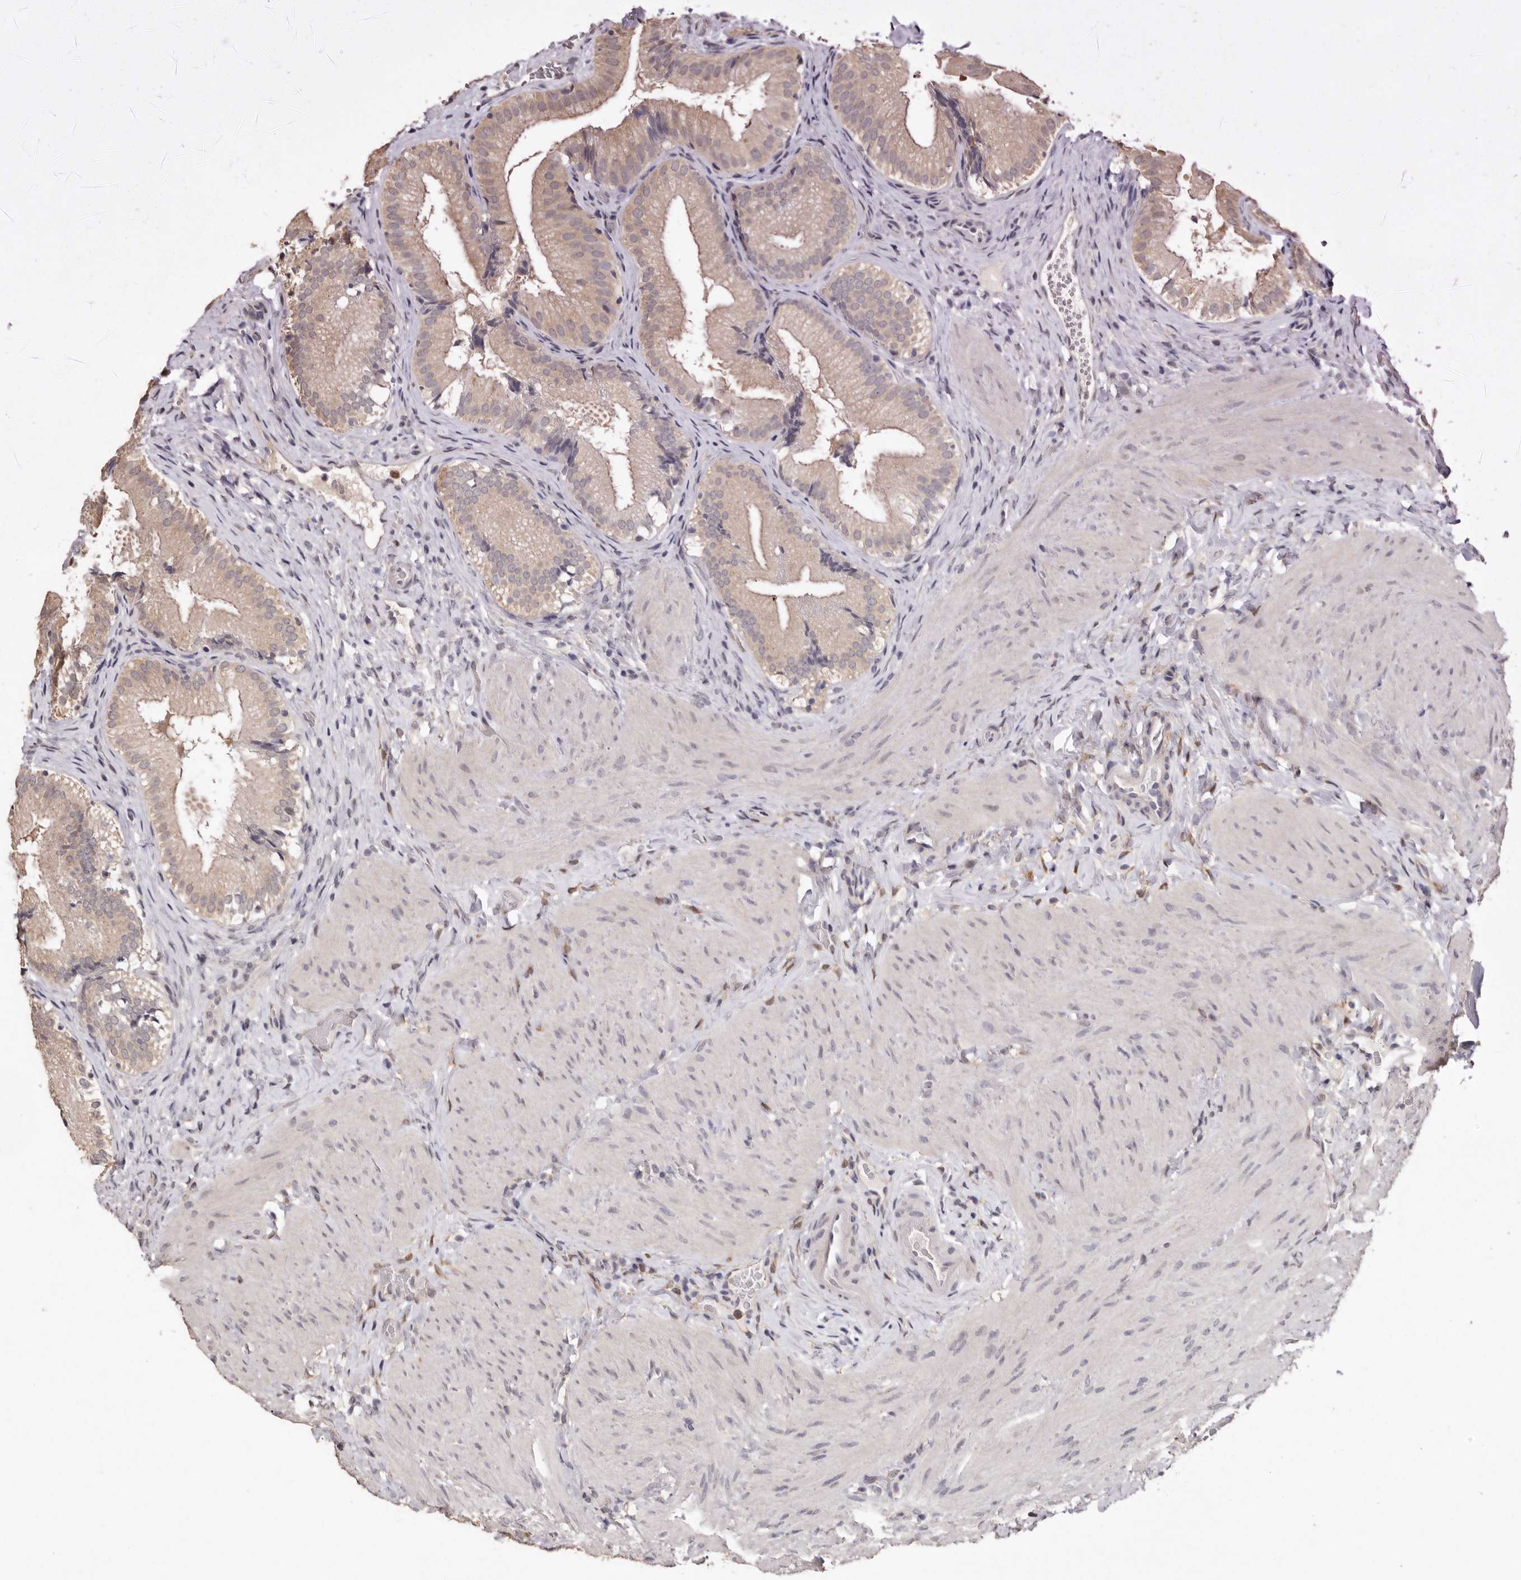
{"staining": {"intensity": "moderate", "quantity": "25%-75%", "location": "cytoplasmic/membranous"}, "tissue": "gallbladder", "cell_type": "Glandular cells", "image_type": "normal", "snomed": [{"axis": "morphology", "description": "Normal tissue, NOS"}, {"axis": "topography", "description": "Gallbladder"}], "caption": "Protein analysis of benign gallbladder exhibits moderate cytoplasmic/membranous staining in approximately 25%-75% of glandular cells.", "gene": "SULT1E1", "patient": {"sex": "female", "age": 30}}